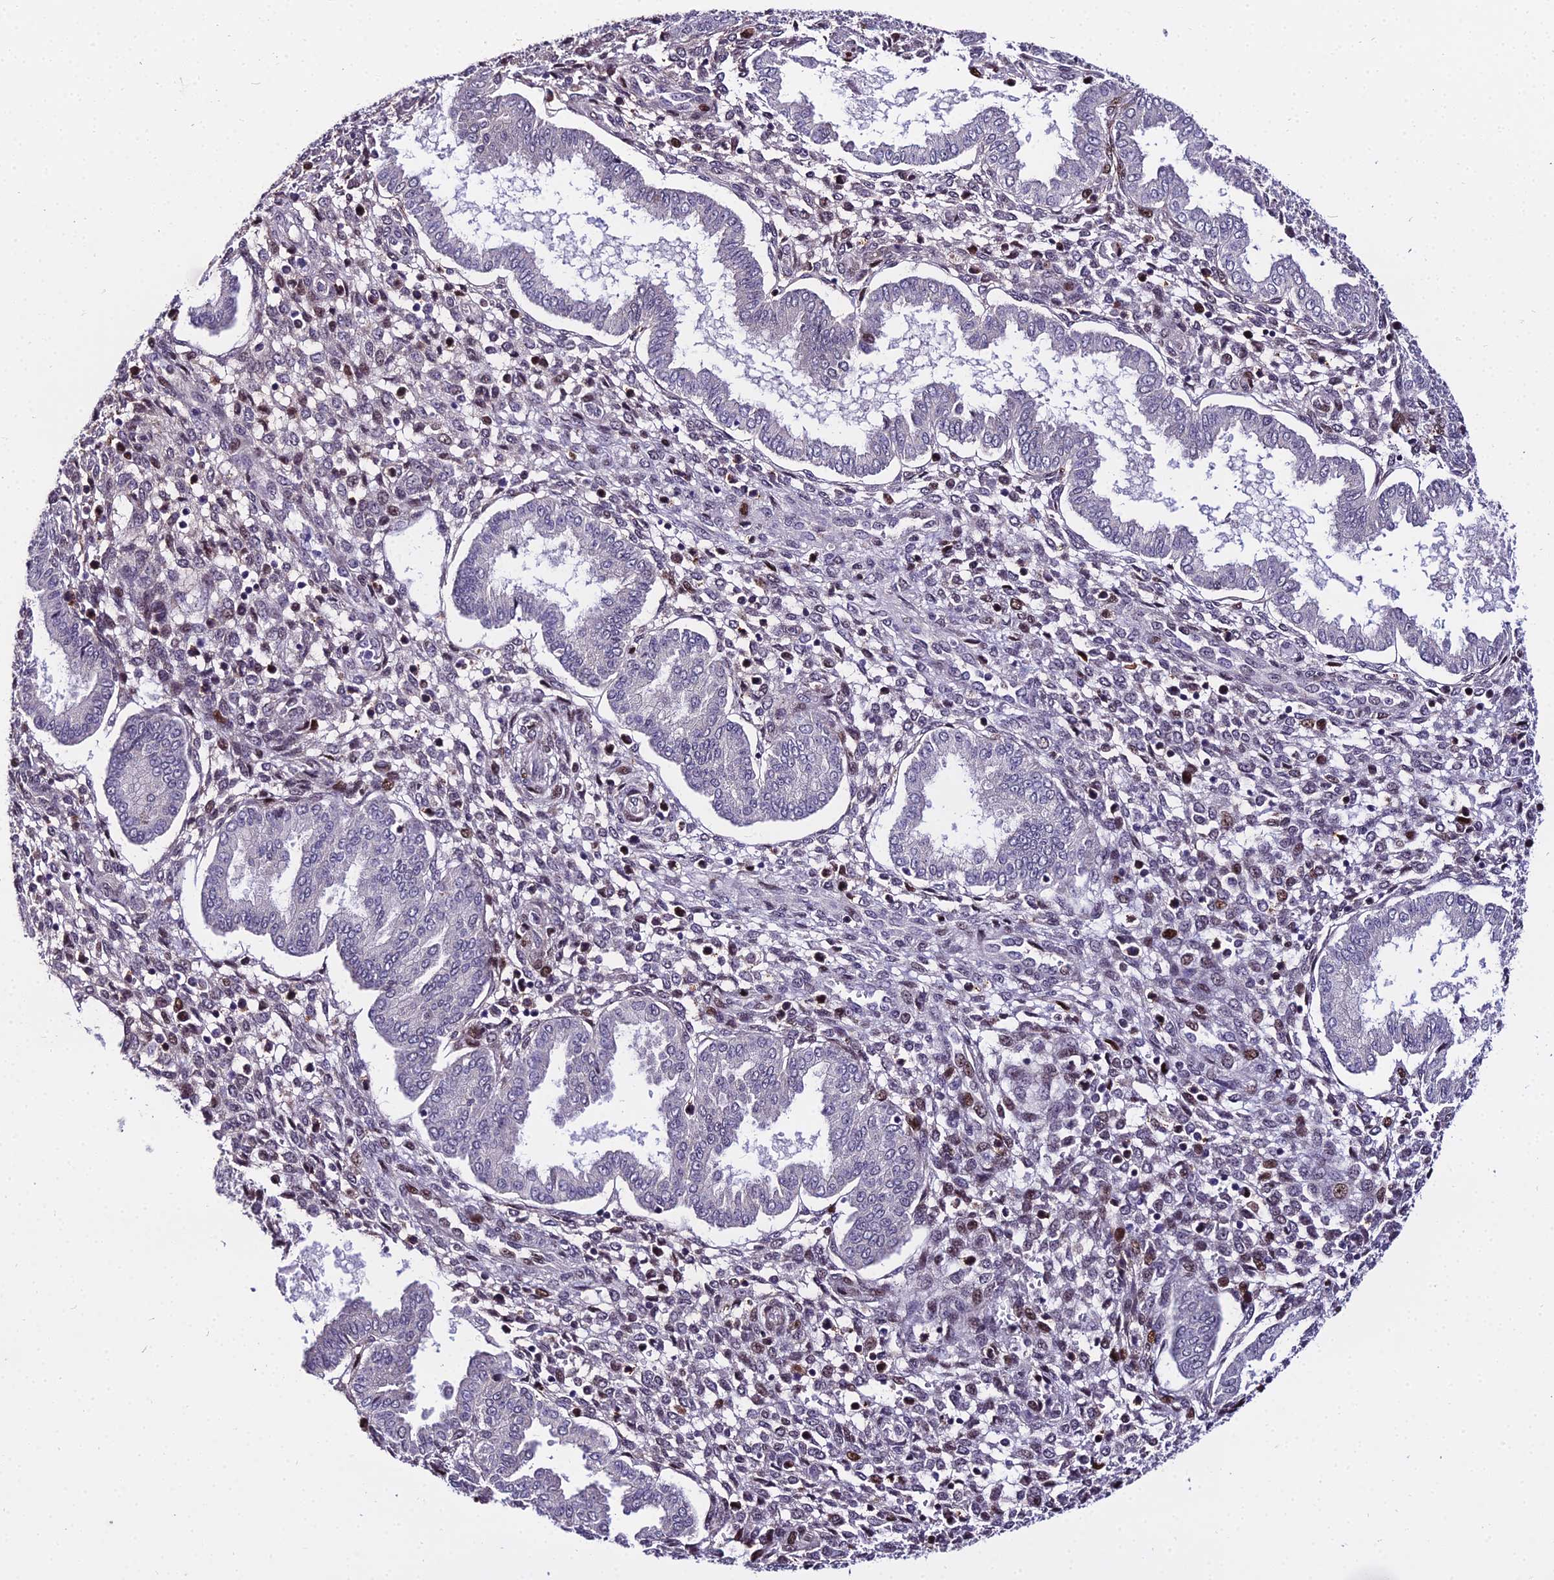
{"staining": {"intensity": "moderate", "quantity": "<25%", "location": "nuclear"}, "tissue": "endometrium", "cell_type": "Cells in endometrial stroma", "image_type": "normal", "snomed": [{"axis": "morphology", "description": "Normal tissue, NOS"}, {"axis": "topography", "description": "Endometrium"}], "caption": "Moderate nuclear expression is appreciated in approximately <25% of cells in endometrial stroma in normal endometrium. Immunohistochemistry (ihc) stains the protein of interest in brown and the nuclei are stained blue.", "gene": "TRIML2", "patient": {"sex": "female", "age": 24}}